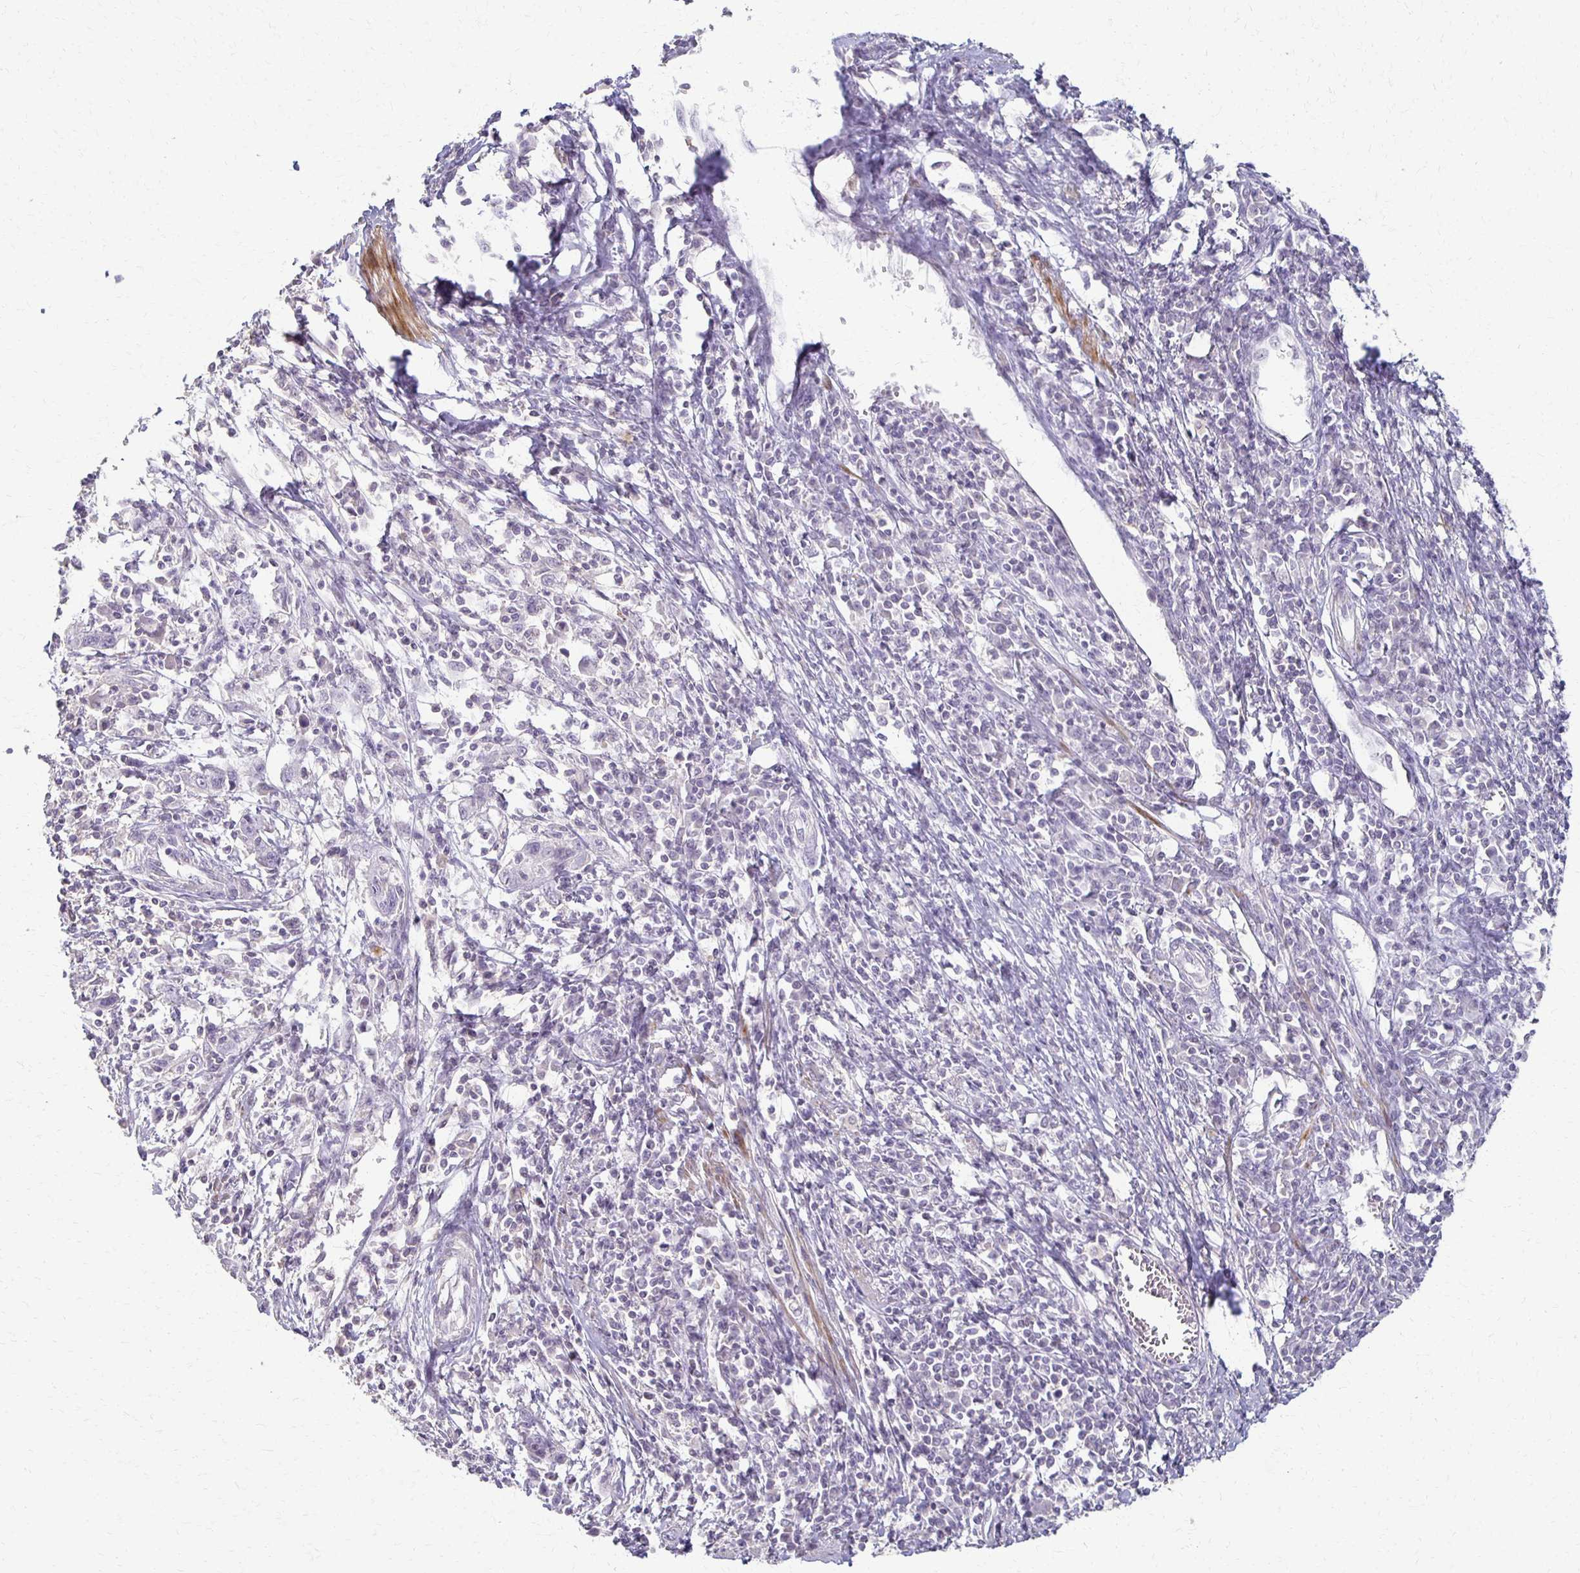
{"staining": {"intensity": "negative", "quantity": "none", "location": "none"}, "tissue": "cervical cancer", "cell_type": "Tumor cells", "image_type": "cancer", "snomed": [{"axis": "morphology", "description": "Squamous cell carcinoma, NOS"}, {"axis": "topography", "description": "Cervix"}], "caption": "There is no significant expression in tumor cells of cervical squamous cell carcinoma.", "gene": "FOXO4", "patient": {"sex": "female", "age": 46}}